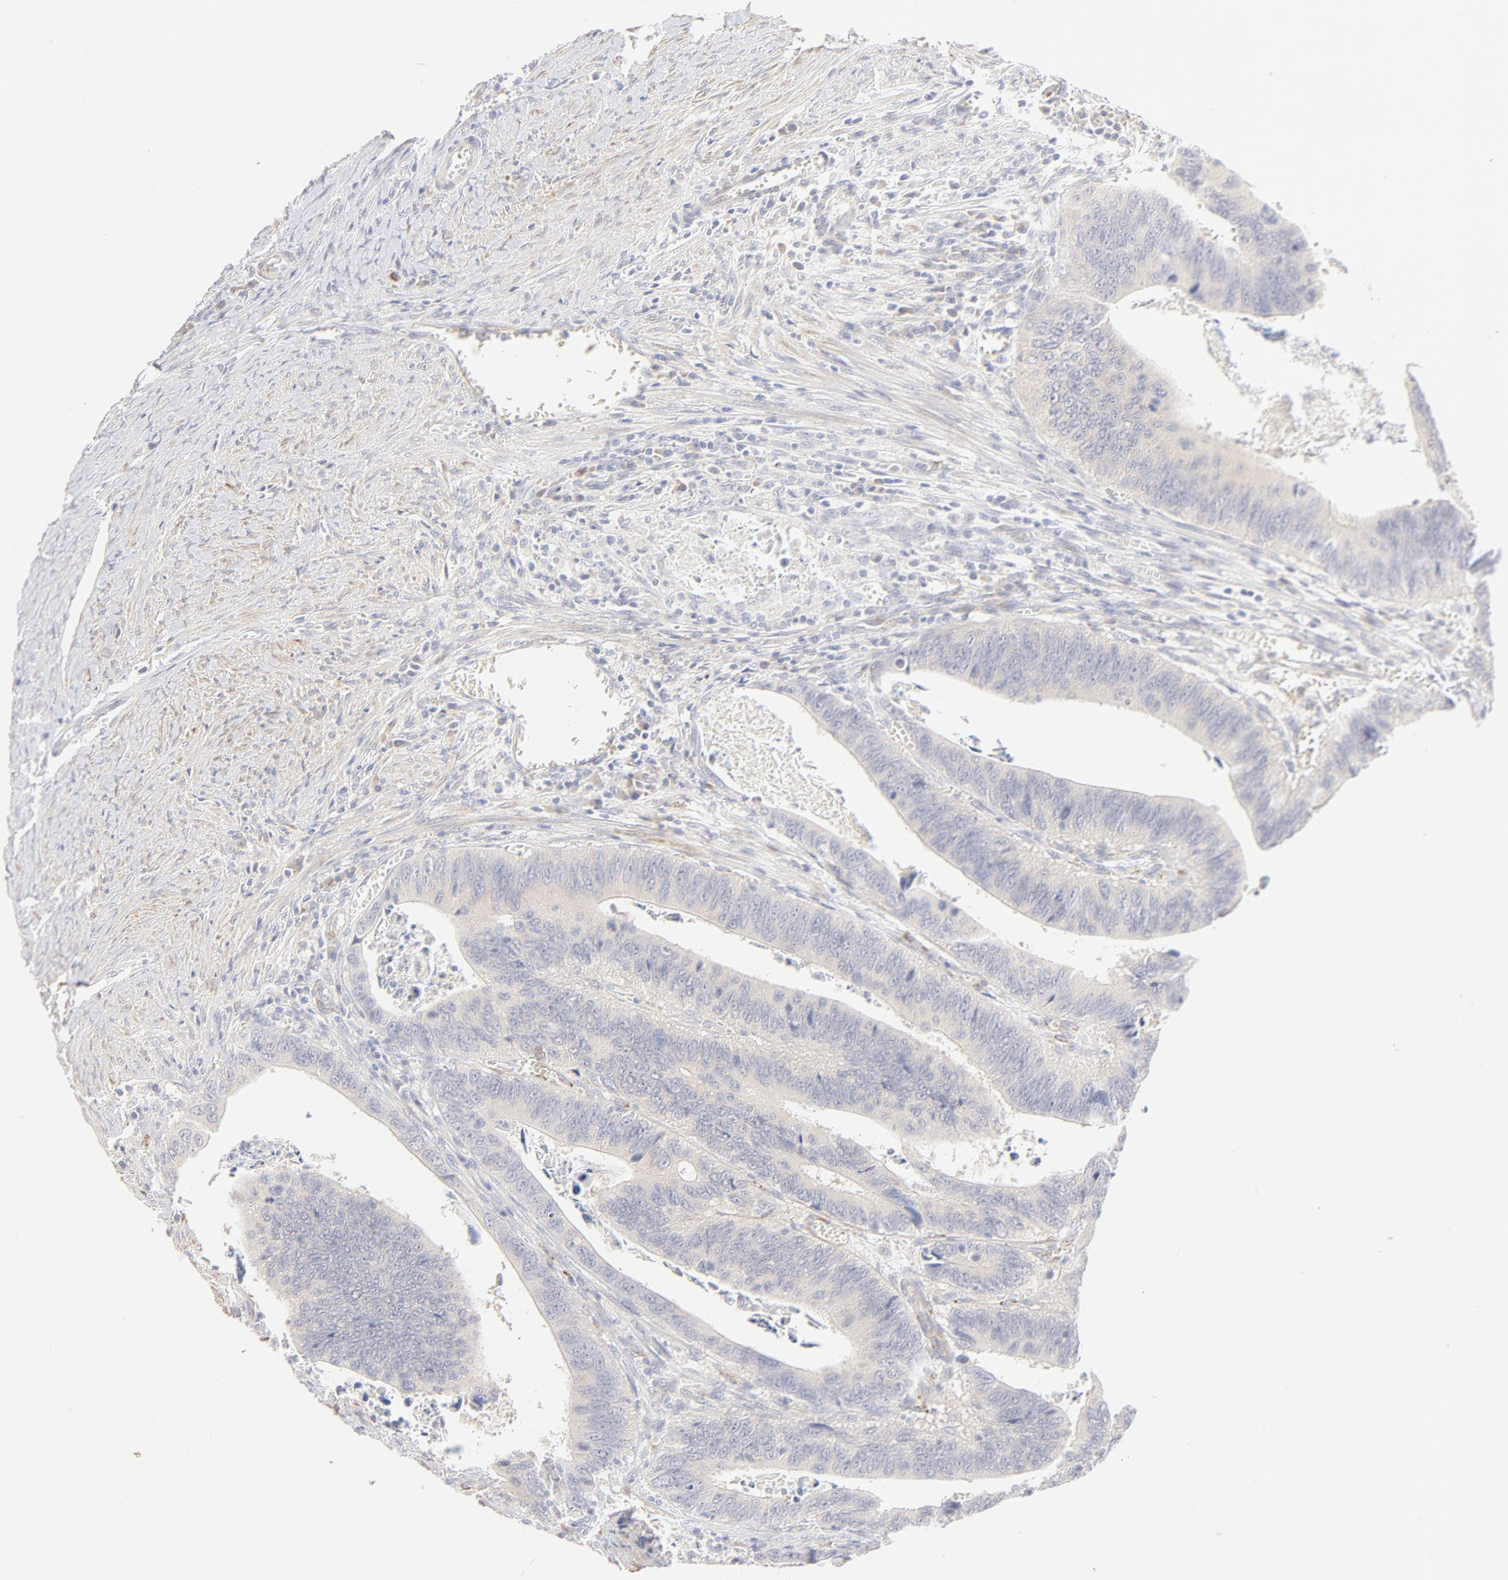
{"staining": {"intensity": "weak", "quantity": "25%-75%", "location": "cytoplasmic/membranous"}, "tissue": "colorectal cancer", "cell_type": "Tumor cells", "image_type": "cancer", "snomed": [{"axis": "morphology", "description": "Adenocarcinoma, NOS"}, {"axis": "topography", "description": "Colon"}], "caption": "Brown immunohistochemical staining in human colorectal adenocarcinoma exhibits weak cytoplasmic/membranous positivity in about 25%-75% of tumor cells. (IHC, brightfield microscopy, high magnification).", "gene": "NKX2-2", "patient": {"sex": "male", "age": 72}}